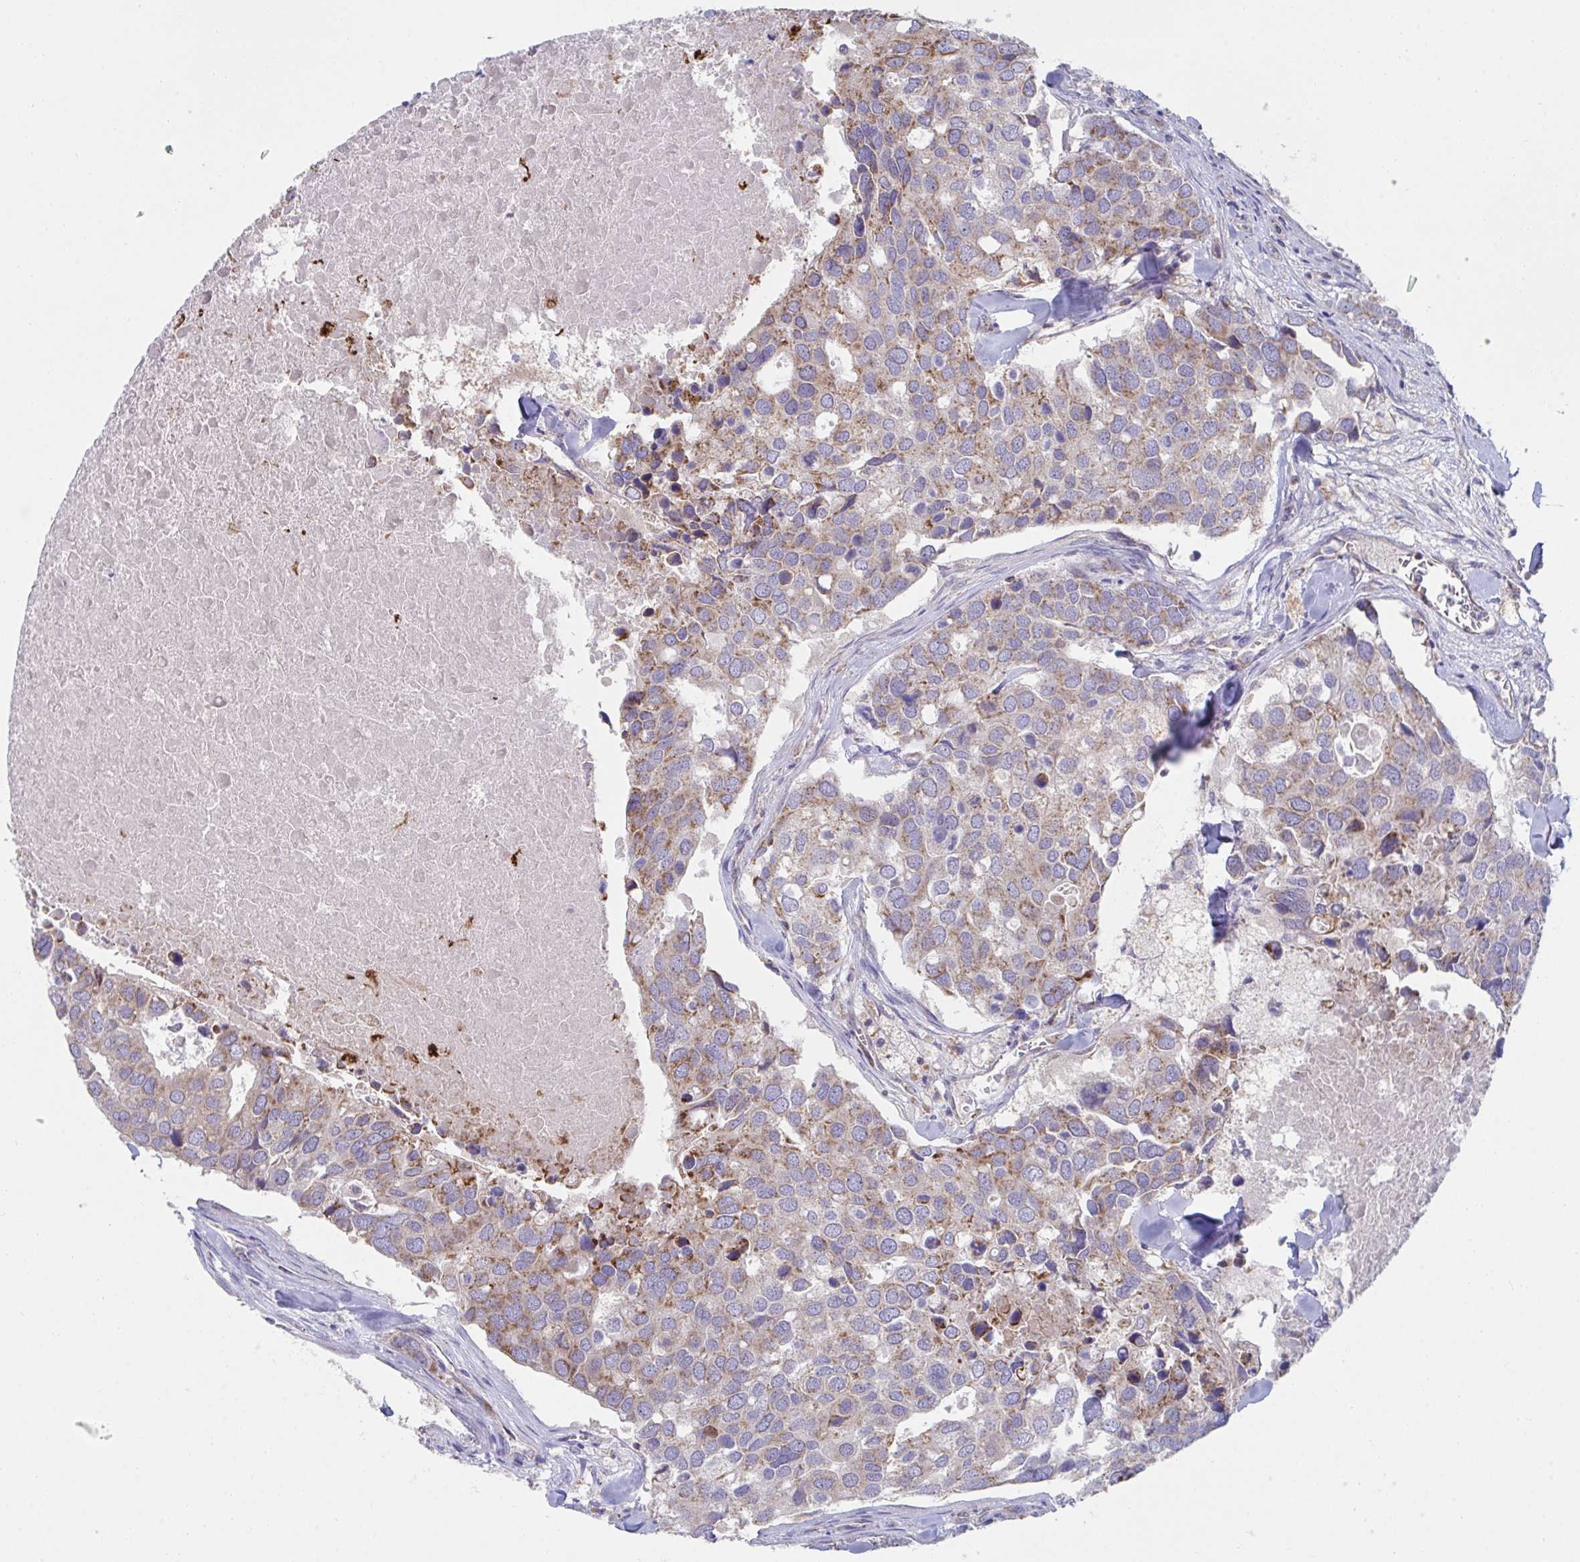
{"staining": {"intensity": "weak", "quantity": ">75%", "location": "cytoplasmic/membranous"}, "tissue": "breast cancer", "cell_type": "Tumor cells", "image_type": "cancer", "snomed": [{"axis": "morphology", "description": "Duct carcinoma"}, {"axis": "topography", "description": "Breast"}], "caption": "IHC (DAB (3,3'-diaminobenzidine)) staining of invasive ductal carcinoma (breast) demonstrates weak cytoplasmic/membranous protein staining in about >75% of tumor cells. (DAB (3,3'-diaminobenzidine) IHC, brown staining for protein, blue staining for nuclei).", "gene": "NDUFA7", "patient": {"sex": "female", "age": 83}}